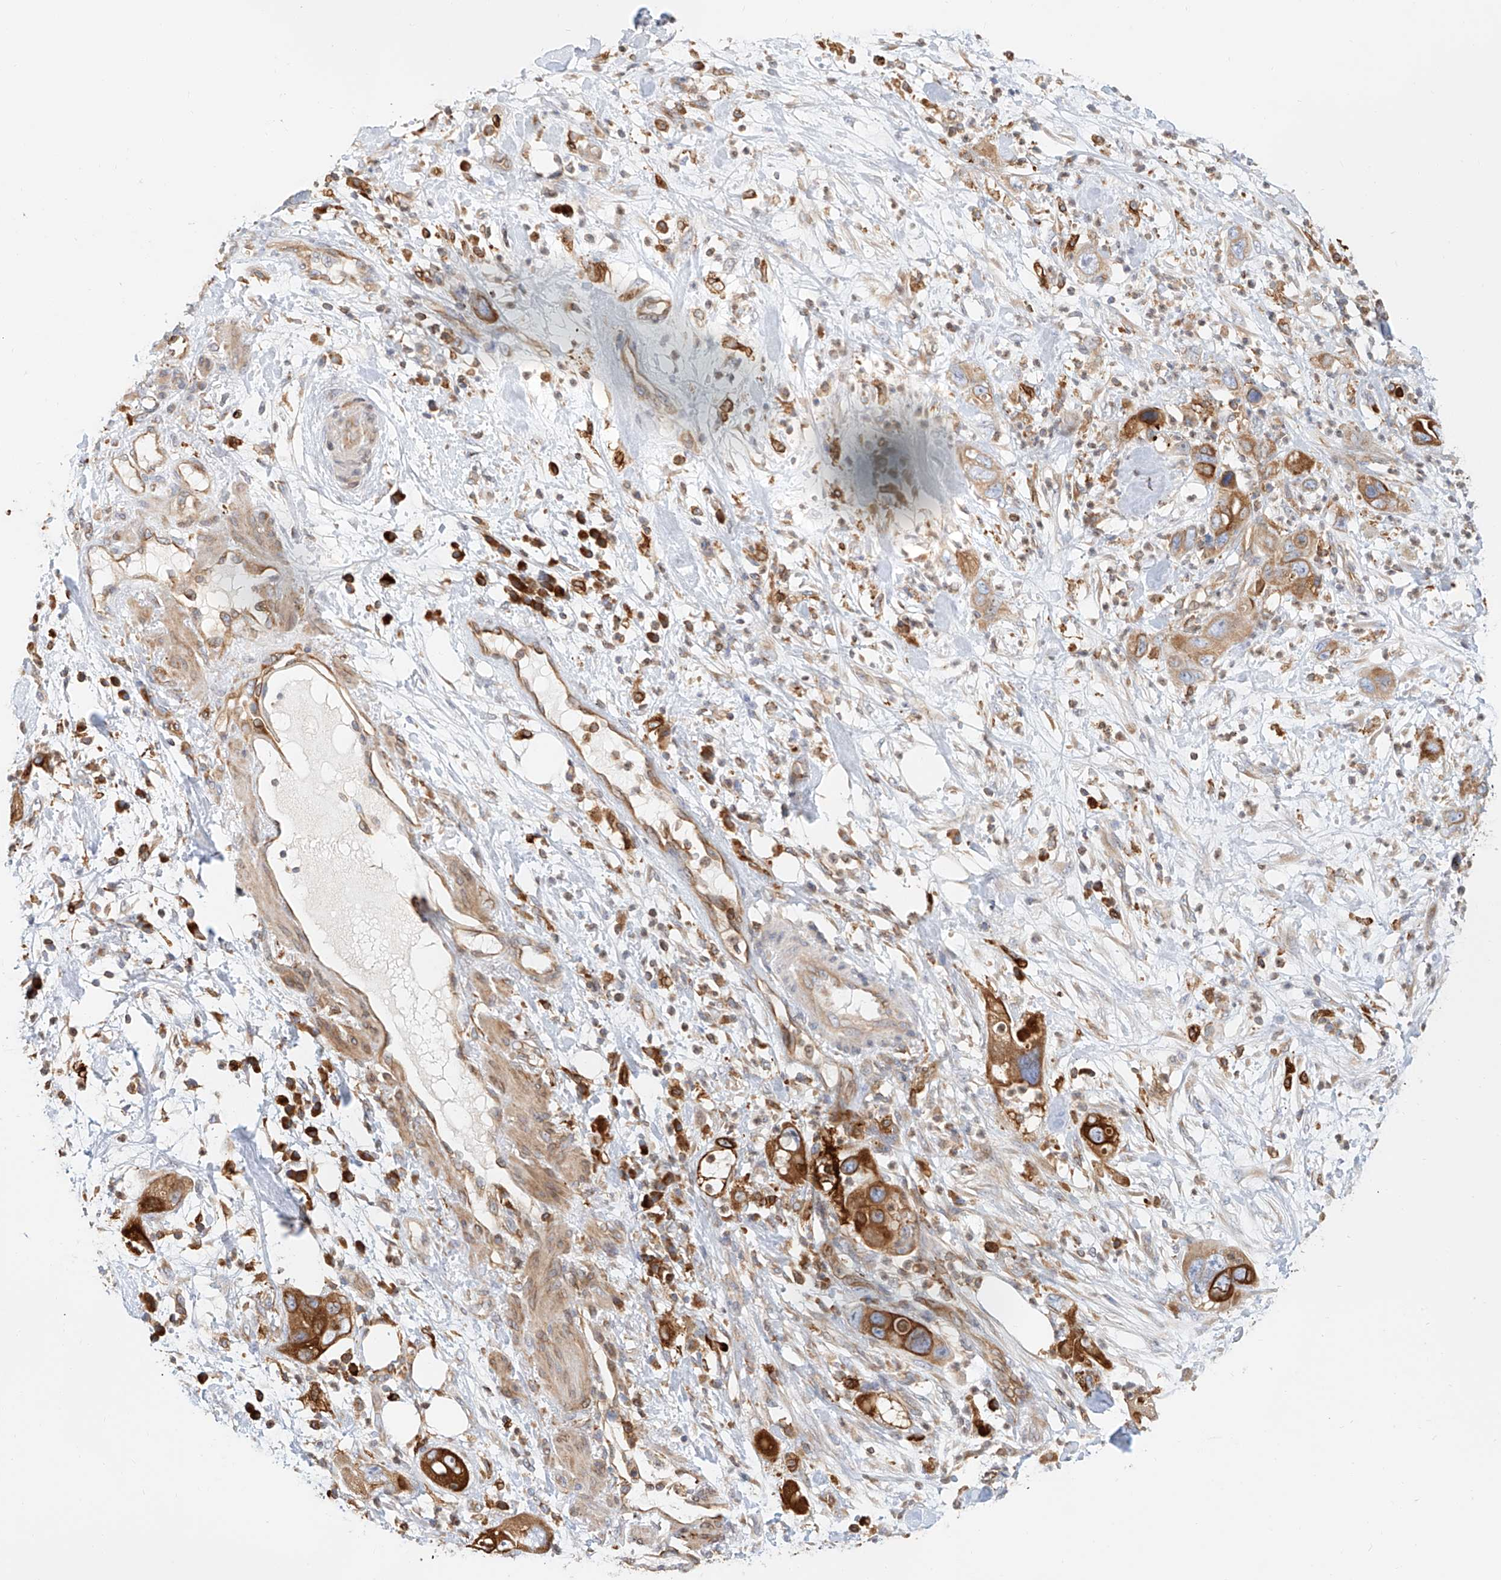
{"staining": {"intensity": "strong", "quantity": "25%-75%", "location": "cytoplasmic/membranous"}, "tissue": "pancreatic cancer", "cell_type": "Tumor cells", "image_type": "cancer", "snomed": [{"axis": "morphology", "description": "Adenocarcinoma, NOS"}, {"axis": "topography", "description": "Pancreas"}], "caption": "Immunohistochemistry of pancreatic adenocarcinoma shows high levels of strong cytoplasmic/membranous positivity in approximately 25%-75% of tumor cells. (brown staining indicates protein expression, while blue staining denotes nuclei).", "gene": "DHRS7", "patient": {"sex": "female", "age": 71}}